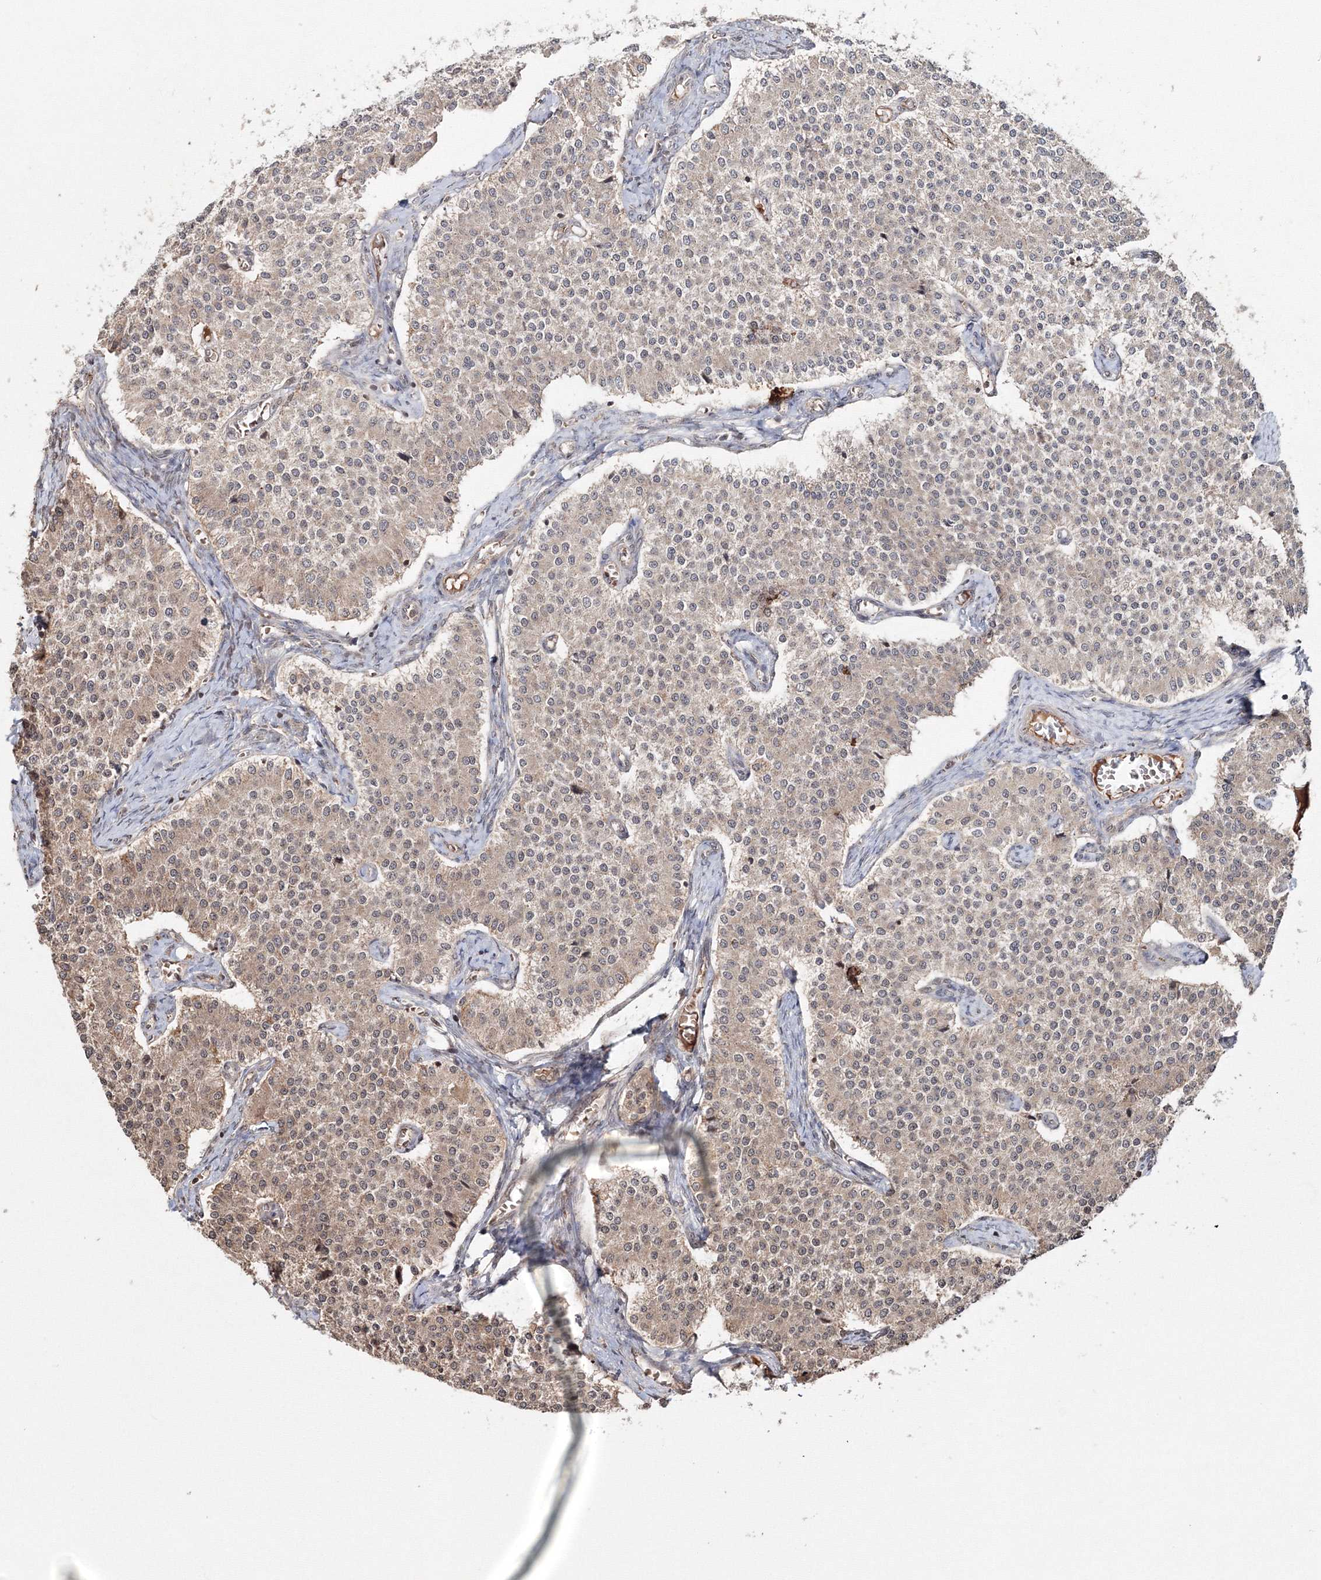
{"staining": {"intensity": "moderate", "quantity": "25%-75%", "location": "cytoplasmic/membranous"}, "tissue": "carcinoid", "cell_type": "Tumor cells", "image_type": "cancer", "snomed": [{"axis": "morphology", "description": "Carcinoid, malignant, NOS"}, {"axis": "topography", "description": "Colon"}], "caption": "Tumor cells demonstrate medium levels of moderate cytoplasmic/membranous expression in about 25%-75% of cells in human carcinoid (malignant).", "gene": "PEX13", "patient": {"sex": "female", "age": 52}}